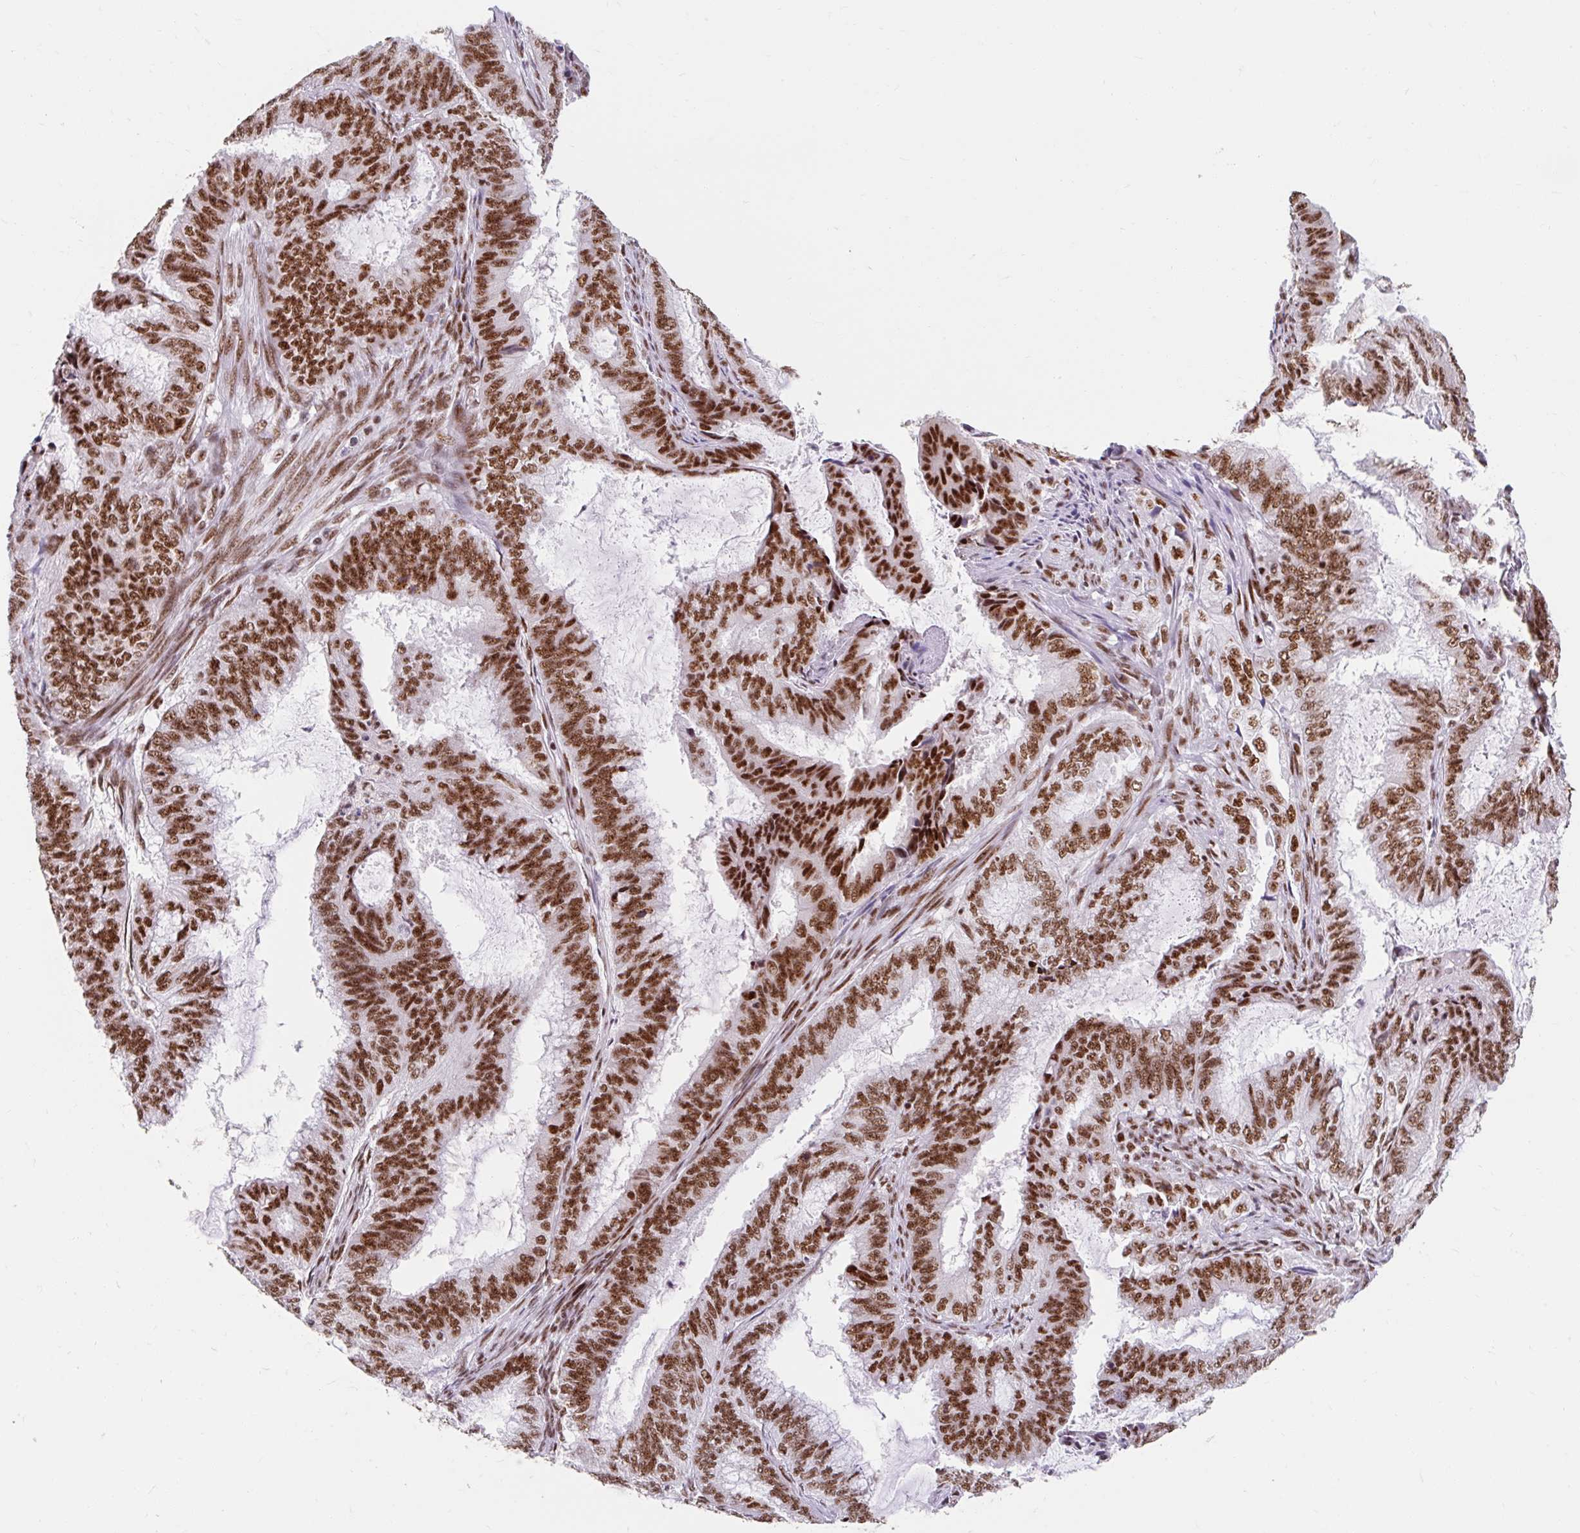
{"staining": {"intensity": "strong", "quantity": ">75%", "location": "nuclear"}, "tissue": "endometrial cancer", "cell_type": "Tumor cells", "image_type": "cancer", "snomed": [{"axis": "morphology", "description": "Adenocarcinoma, NOS"}, {"axis": "topography", "description": "Endometrium"}], "caption": "Endometrial adenocarcinoma was stained to show a protein in brown. There is high levels of strong nuclear positivity in about >75% of tumor cells.", "gene": "SRSF10", "patient": {"sex": "female", "age": 51}}